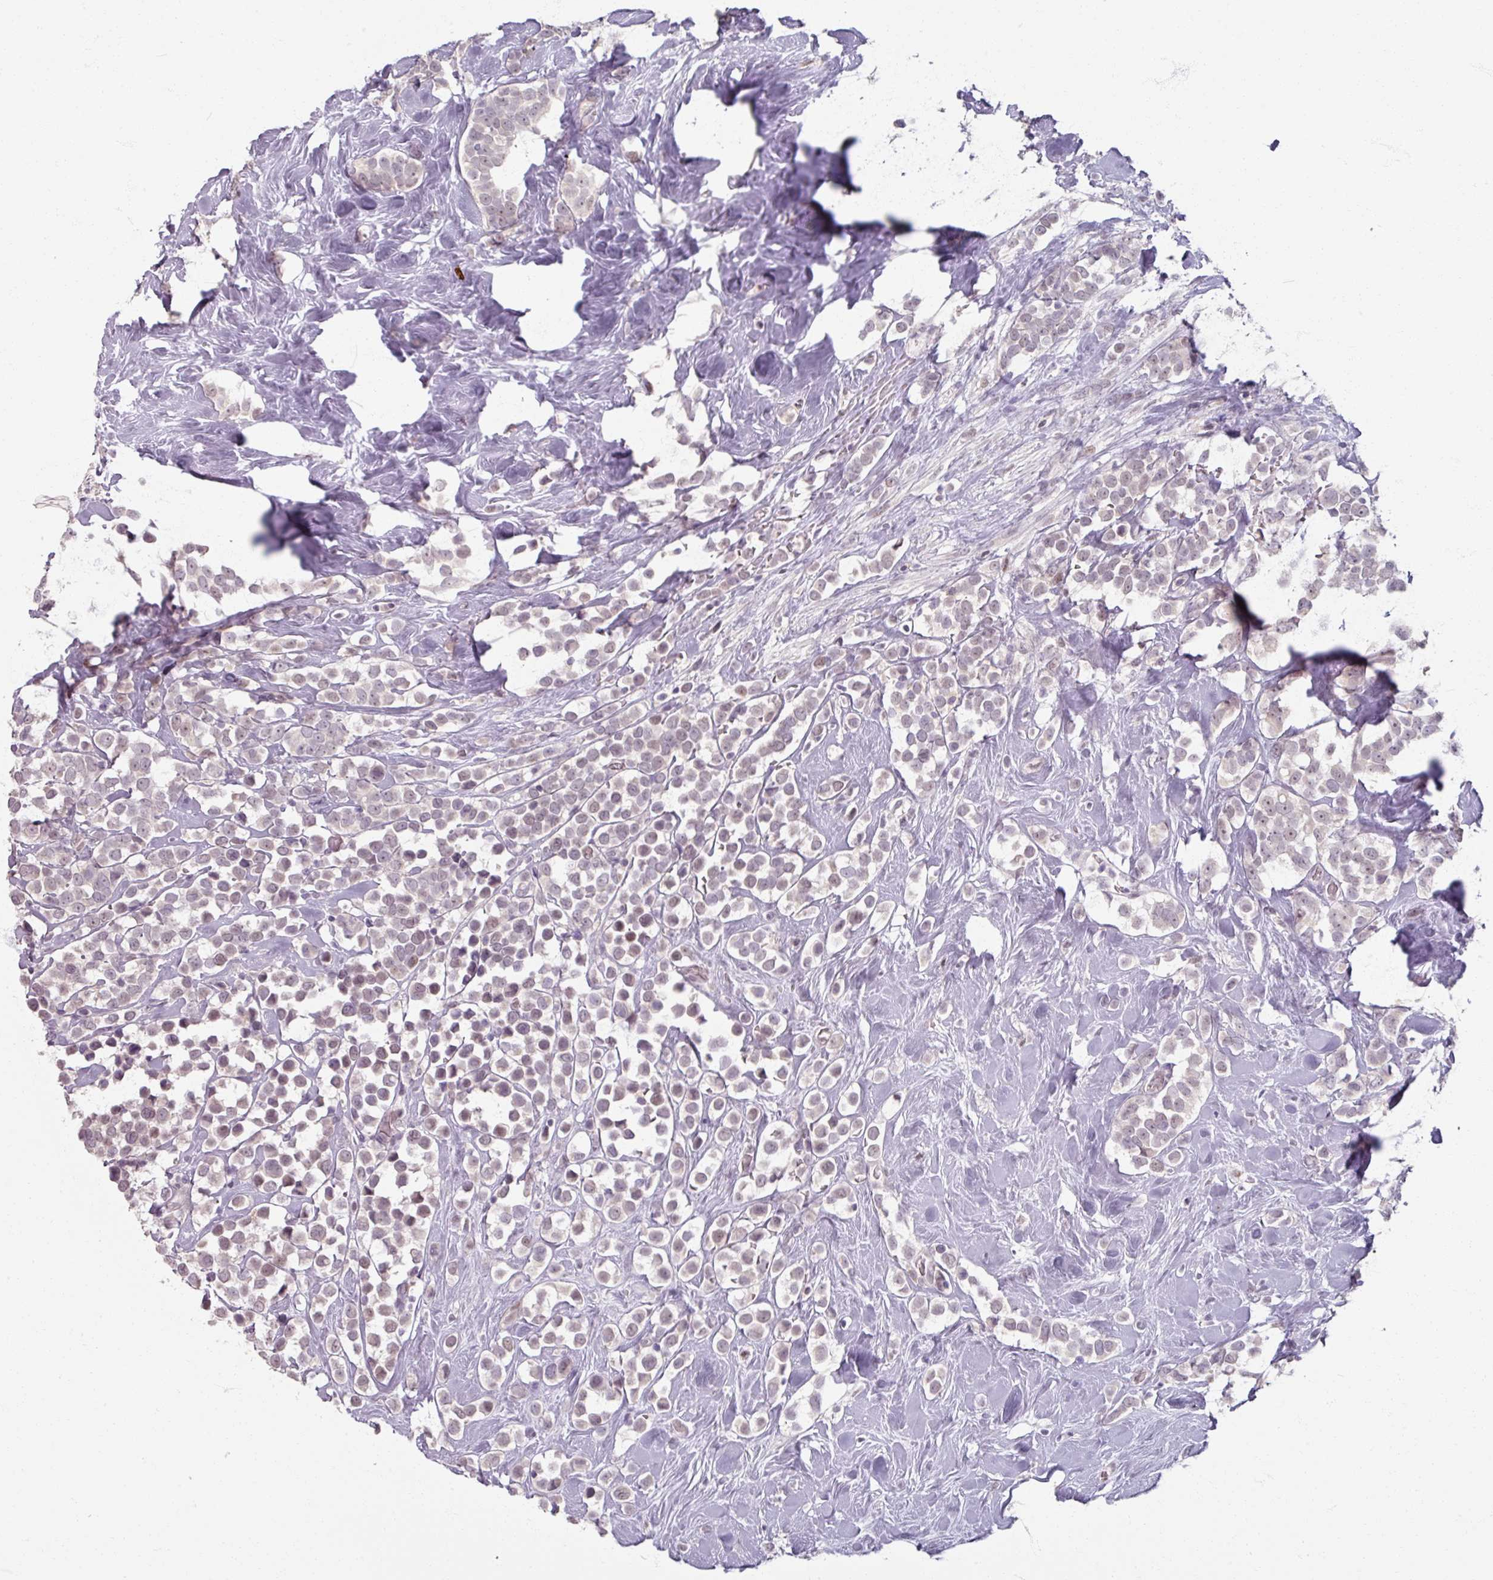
{"staining": {"intensity": "weak", "quantity": "<25%", "location": "cytoplasmic/membranous,nuclear"}, "tissue": "breast cancer", "cell_type": "Tumor cells", "image_type": "cancer", "snomed": [{"axis": "morphology", "description": "Duct carcinoma"}, {"axis": "topography", "description": "Breast"}], "caption": "High magnification brightfield microscopy of invasive ductal carcinoma (breast) stained with DAB (brown) and counterstained with hematoxylin (blue): tumor cells show no significant positivity. The staining was performed using DAB (3,3'-diaminobenzidine) to visualize the protein expression in brown, while the nuclei were stained in blue with hematoxylin (Magnification: 20x).", "gene": "SOX11", "patient": {"sex": "female", "age": 80}}